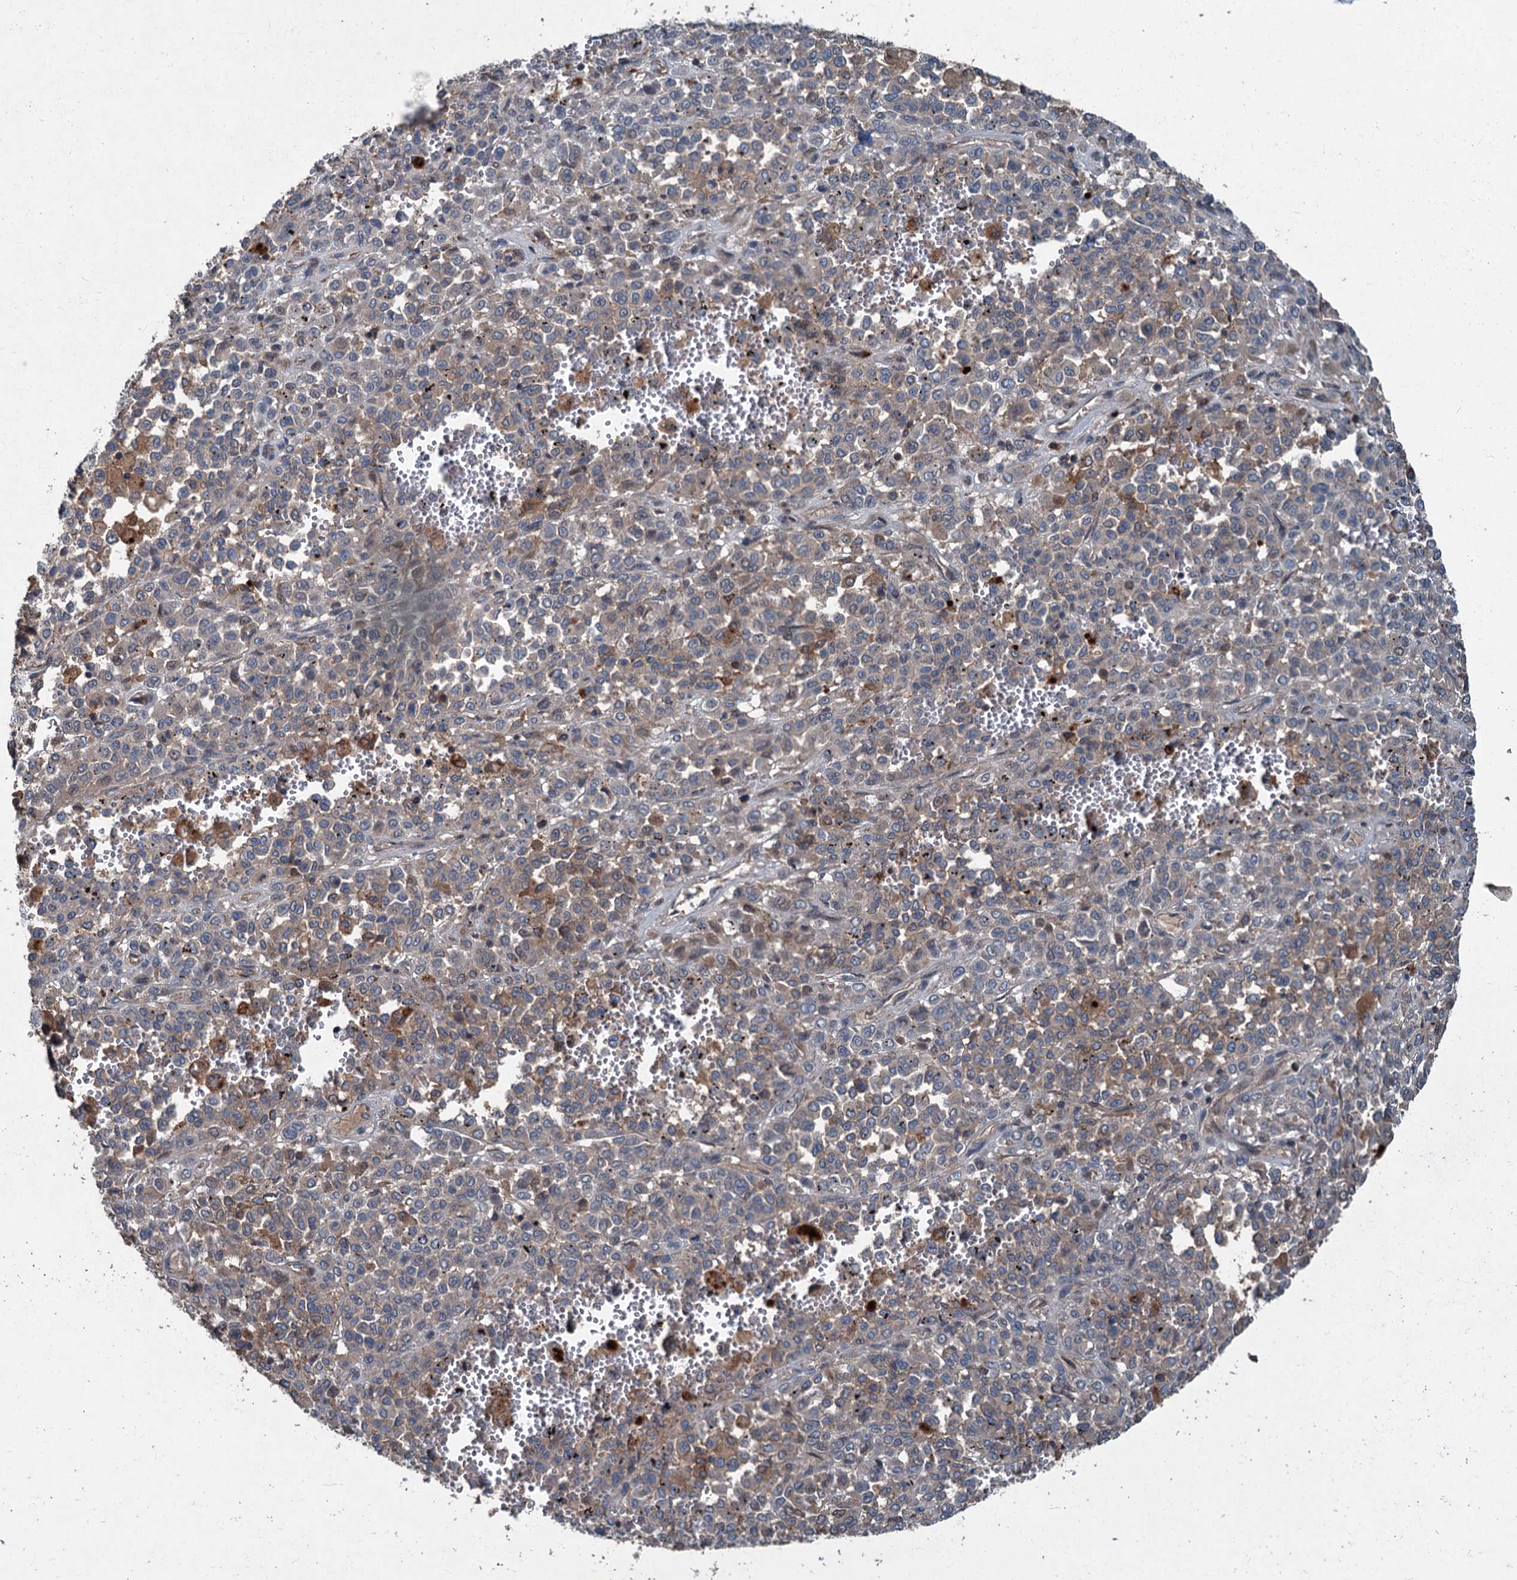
{"staining": {"intensity": "weak", "quantity": "<25%", "location": "cytoplasmic/membranous"}, "tissue": "melanoma", "cell_type": "Tumor cells", "image_type": "cancer", "snomed": [{"axis": "morphology", "description": "Malignant melanoma, Metastatic site"}, {"axis": "topography", "description": "Pancreas"}], "caption": "This is a histopathology image of immunohistochemistry (IHC) staining of malignant melanoma (metastatic site), which shows no positivity in tumor cells.", "gene": "TAPBPL", "patient": {"sex": "female", "age": 30}}